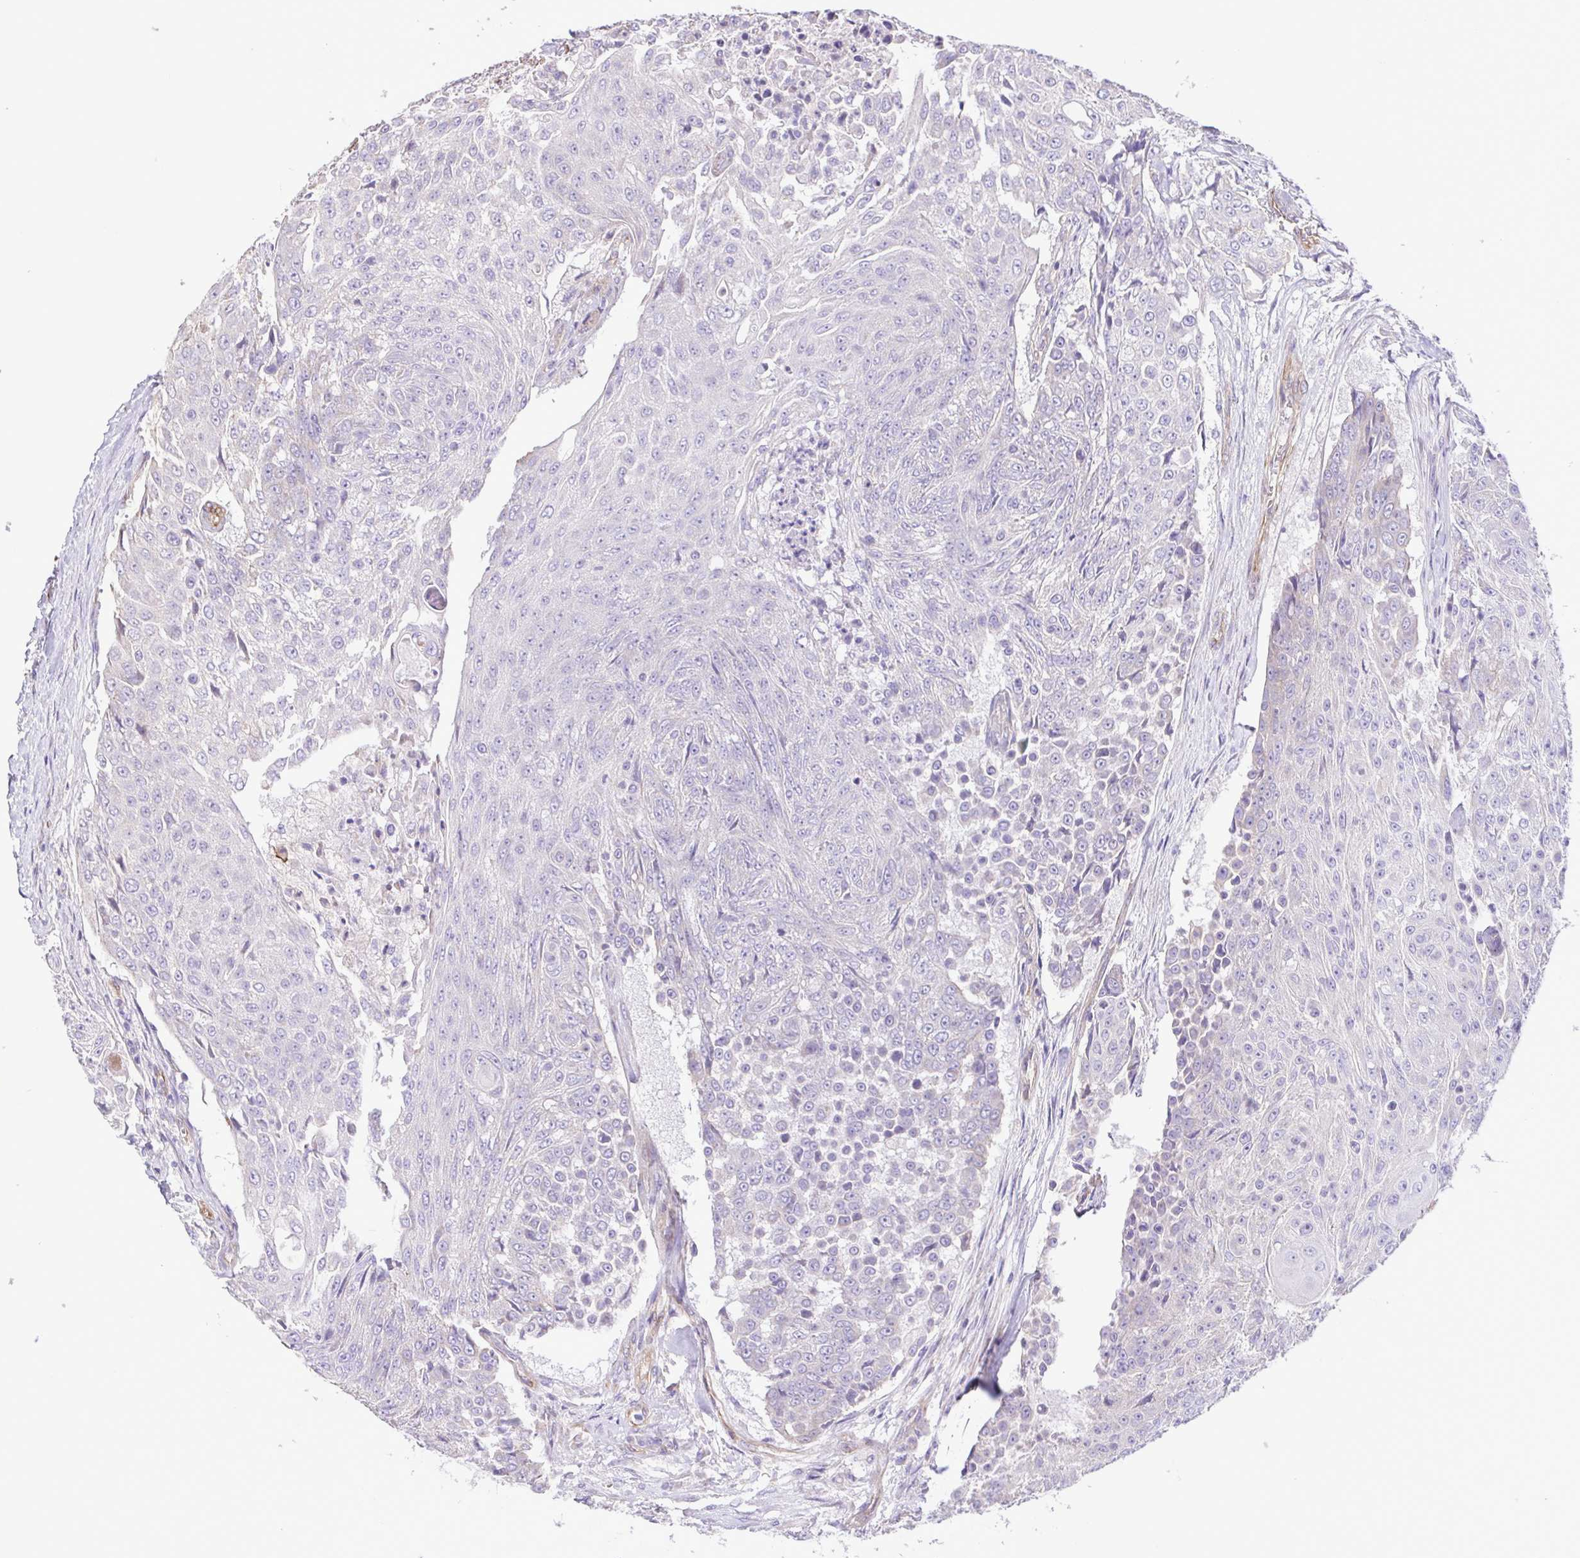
{"staining": {"intensity": "negative", "quantity": "none", "location": "none"}, "tissue": "urothelial cancer", "cell_type": "Tumor cells", "image_type": "cancer", "snomed": [{"axis": "morphology", "description": "Urothelial carcinoma, High grade"}, {"axis": "topography", "description": "Urinary bladder"}], "caption": "An image of urothelial carcinoma (high-grade) stained for a protein displays no brown staining in tumor cells.", "gene": "FLT1", "patient": {"sex": "female", "age": 63}}